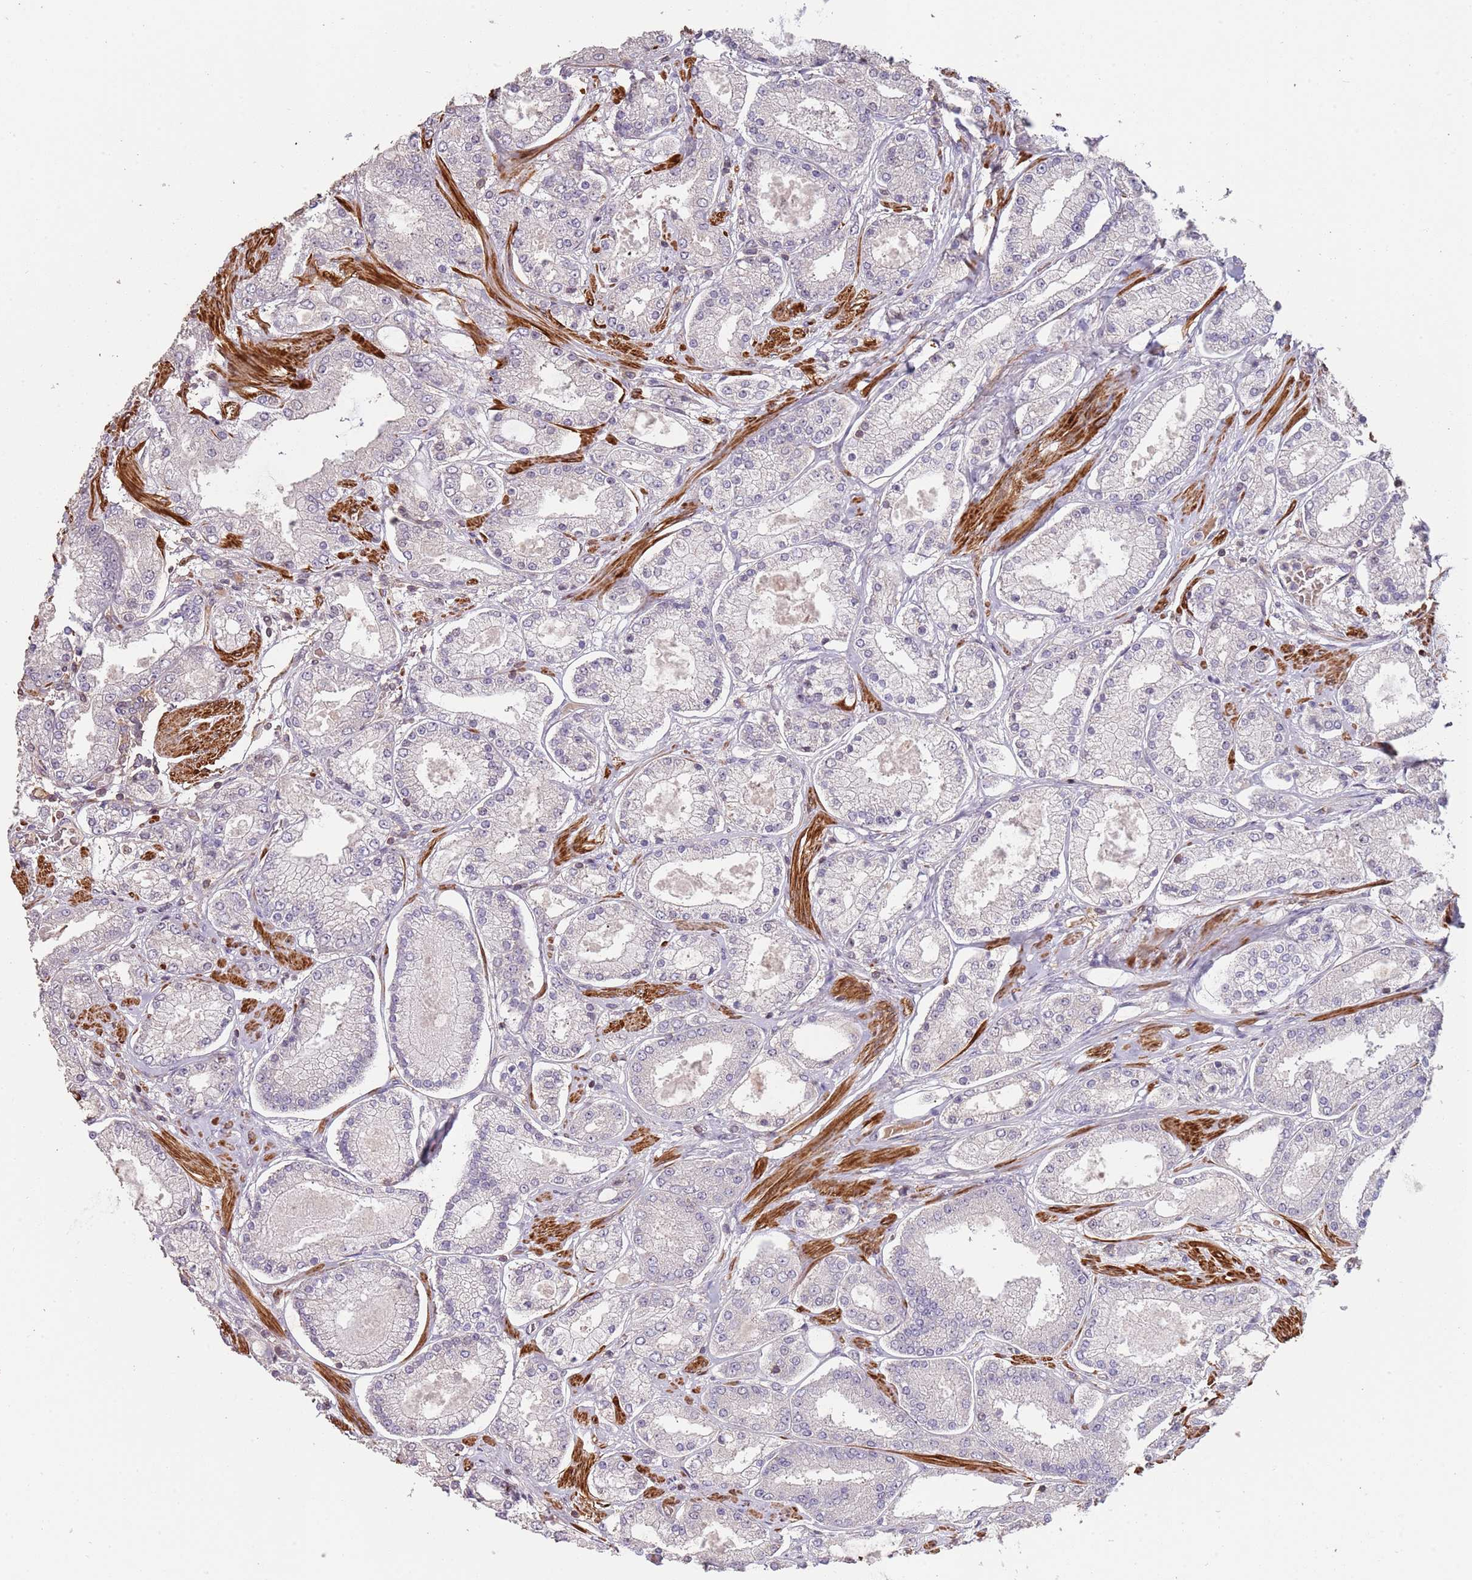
{"staining": {"intensity": "negative", "quantity": "none", "location": "none"}, "tissue": "prostate cancer", "cell_type": "Tumor cells", "image_type": "cancer", "snomed": [{"axis": "morphology", "description": "Adenocarcinoma, High grade"}, {"axis": "topography", "description": "Prostate"}], "caption": "Prostate cancer was stained to show a protein in brown. There is no significant staining in tumor cells.", "gene": "ADTRP", "patient": {"sex": "male", "age": 69}}